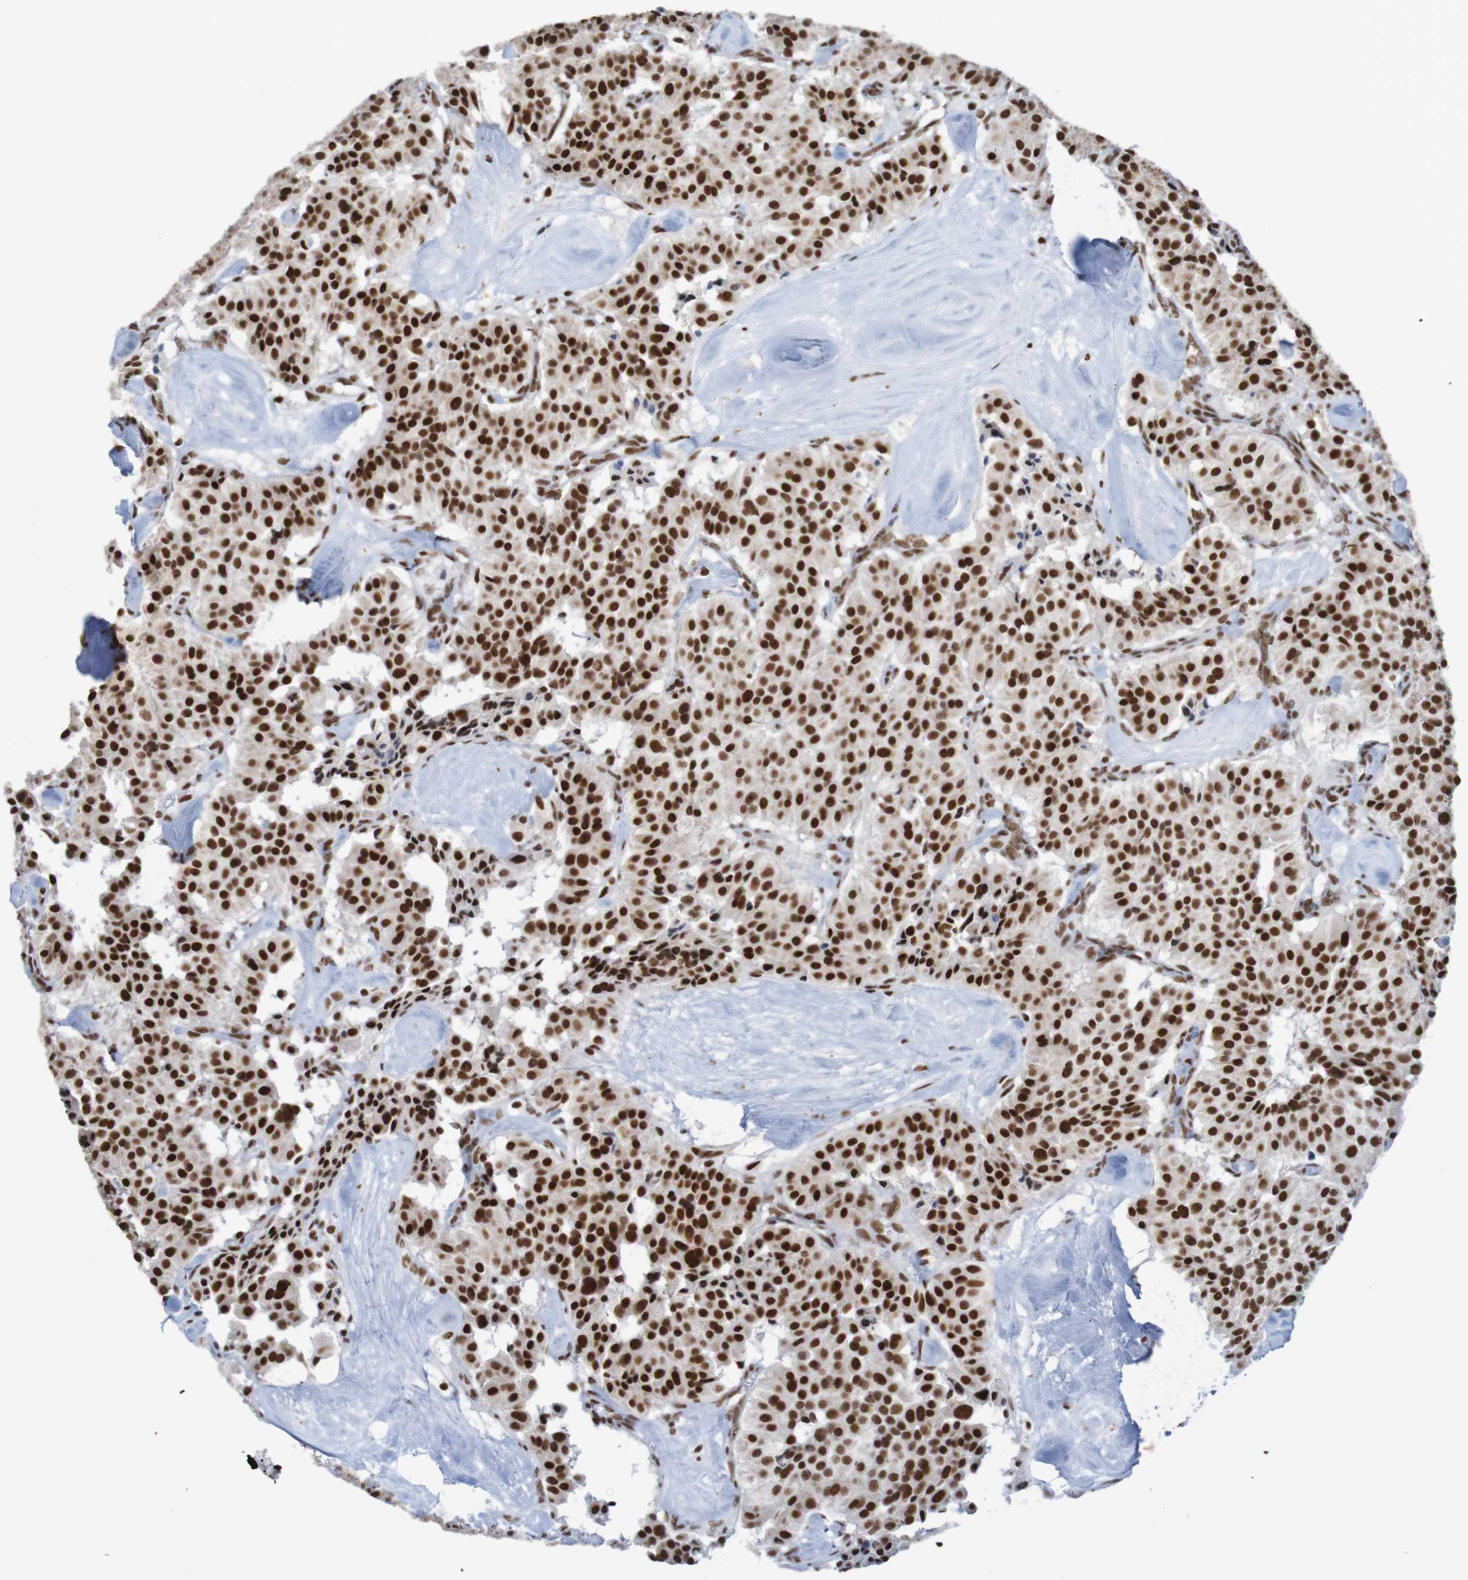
{"staining": {"intensity": "strong", "quantity": ">75%", "location": "nuclear"}, "tissue": "carcinoid", "cell_type": "Tumor cells", "image_type": "cancer", "snomed": [{"axis": "morphology", "description": "Carcinoid, malignant, NOS"}, {"axis": "topography", "description": "Lung"}], "caption": "DAB immunohistochemical staining of malignant carcinoid shows strong nuclear protein expression in about >75% of tumor cells.", "gene": "THRAP3", "patient": {"sex": "male", "age": 30}}